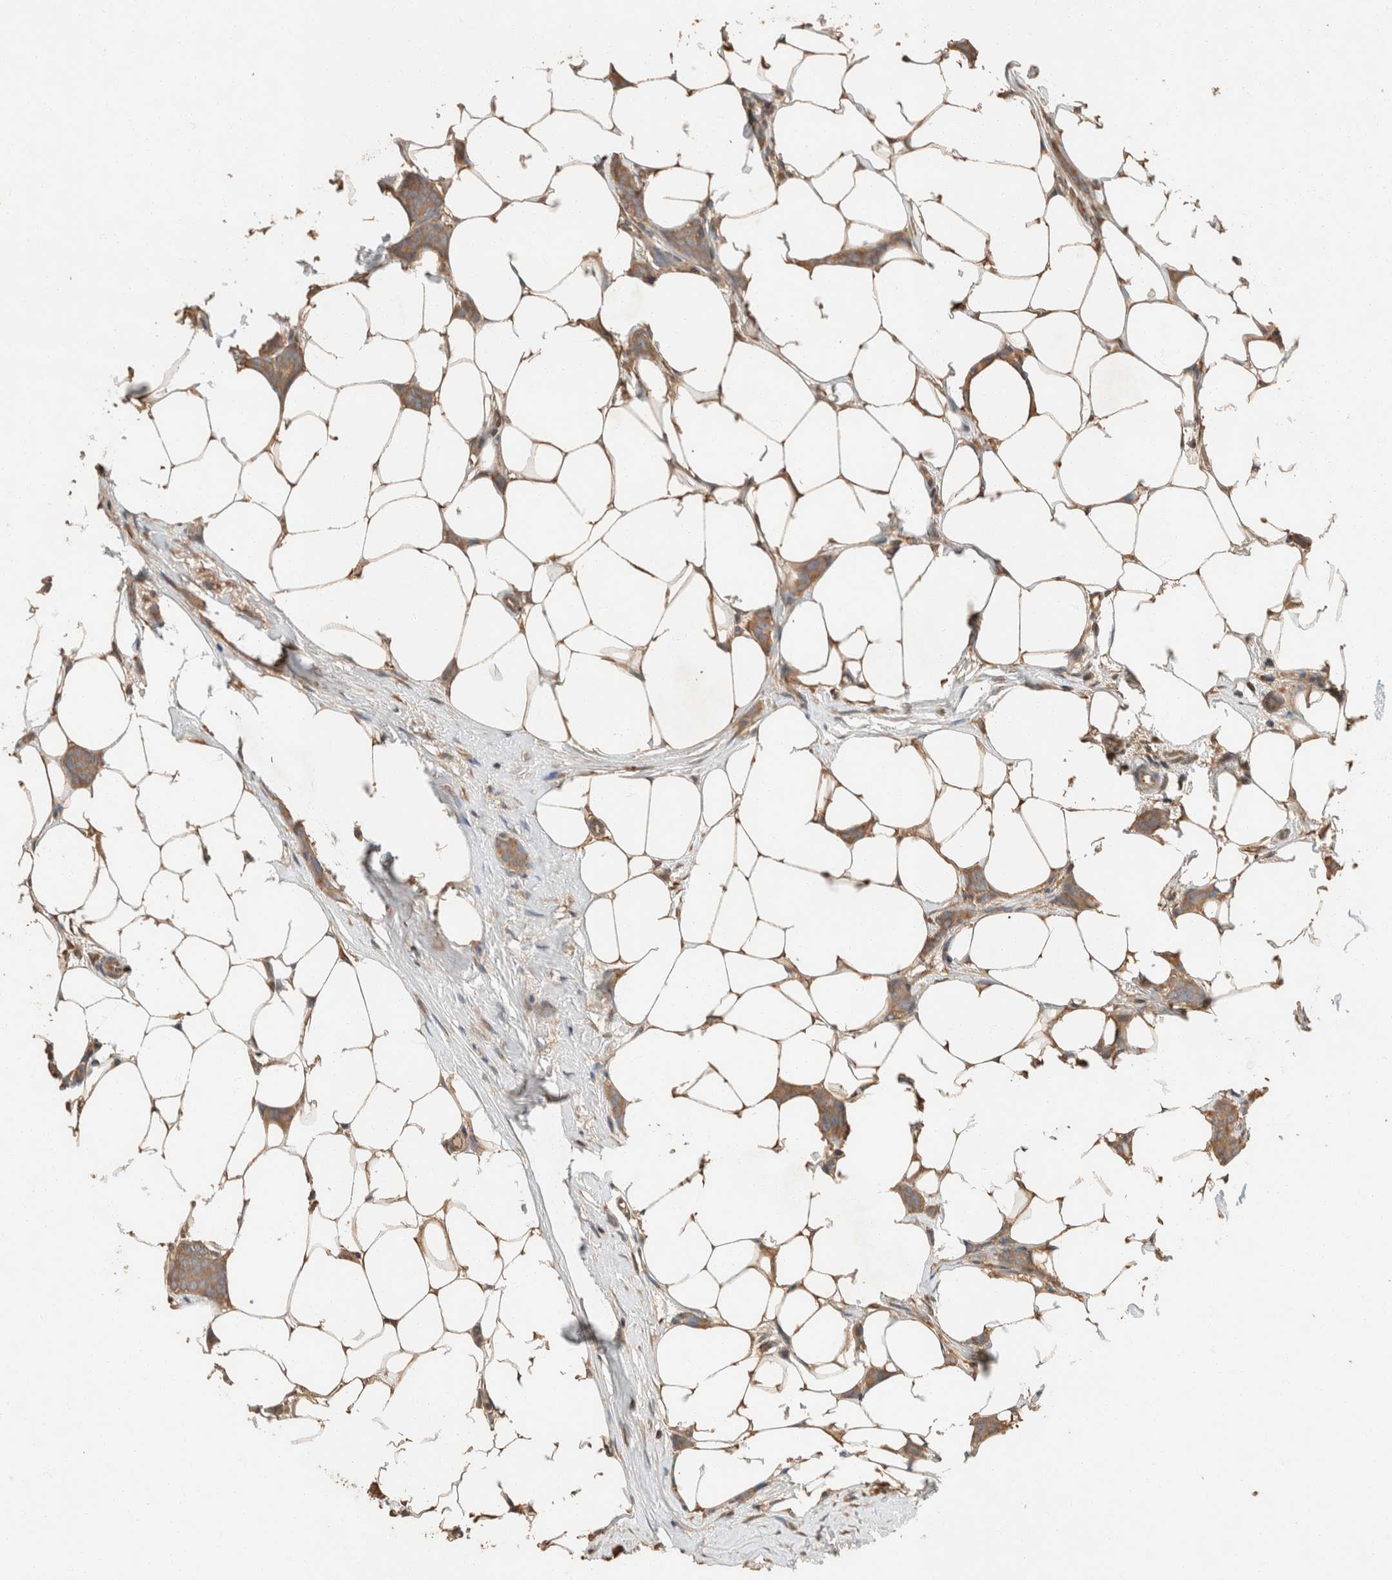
{"staining": {"intensity": "moderate", "quantity": ">75%", "location": "cytoplasmic/membranous"}, "tissue": "breast cancer", "cell_type": "Tumor cells", "image_type": "cancer", "snomed": [{"axis": "morphology", "description": "Lobular carcinoma"}, {"axis": "topography", "description": "Skin"}, {"axis": "topography", "description": "Breast"}], "caption": "Tumor cells demonstrate medium levels of moderate cytoplasmic/membranous positivity in approximately >75% of cells in human lobular carcinoma (breast).", "gene": "TUBD1", "patient": {"sex": "female", "age": 46}}